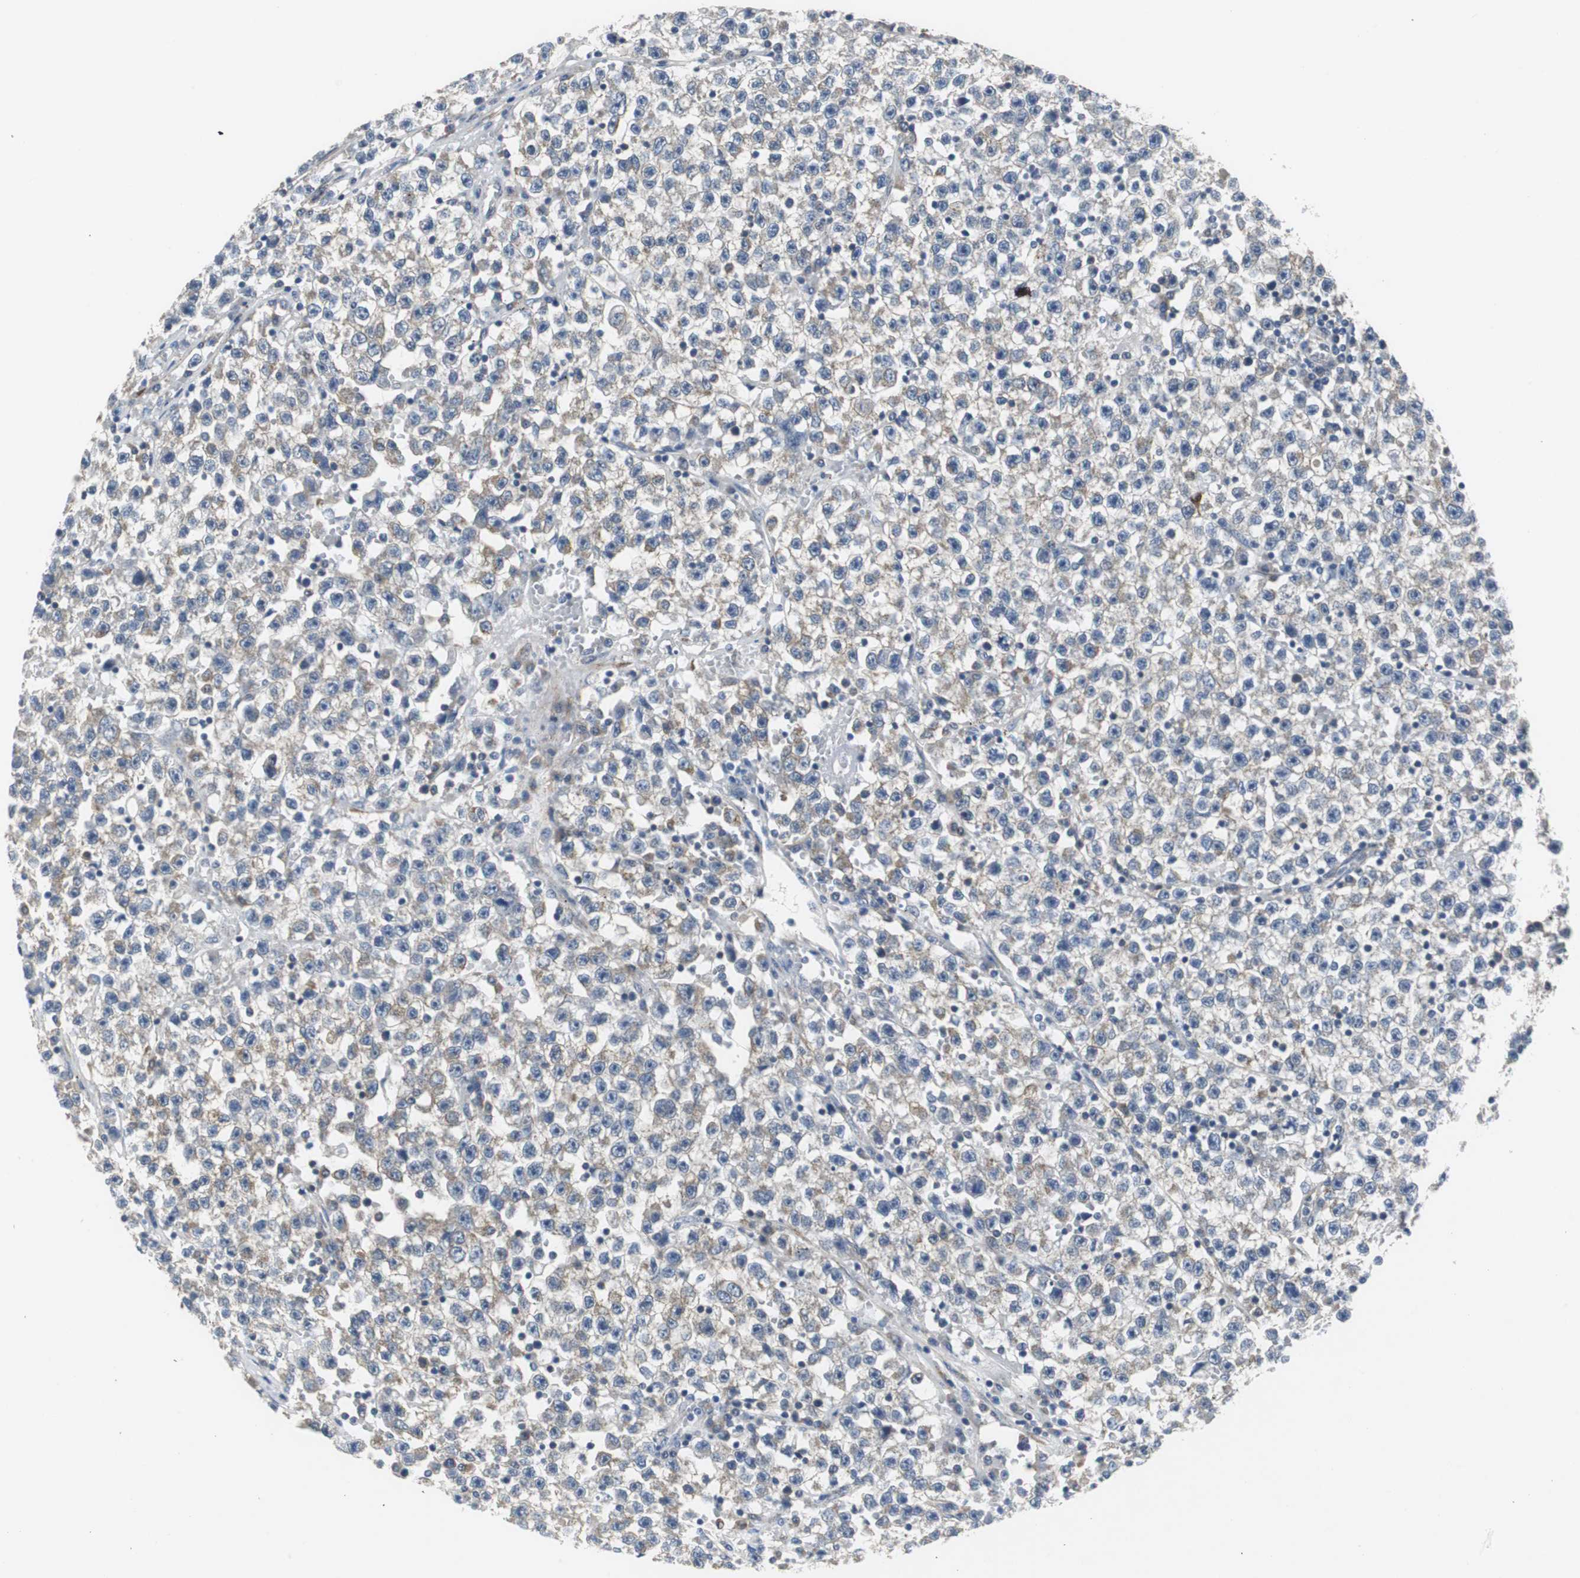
{"staining": {"intensity": "weak", "quantity": ">75%", "location": "cytoplasmic/membranous"}, "tissue": "testis cancer", "cell_type": "Tumor cells", "image_type": "cancer", "snomed": [{"axis": "morphology", "description": "Seminoma, NOS"}, {"axis": "topography", "description": "Testis"}], "caption": "Testis cancer (seminoma) was stained to show a protein in brown. There is low levels of weak cytoplasmic/membranous expression in about >75% of tumor cells. (brown staining indicates protein expression, while blue staining denotes nuclei).", "gene": "ISCU", "patient": {"sex": "male", "age": 22}}